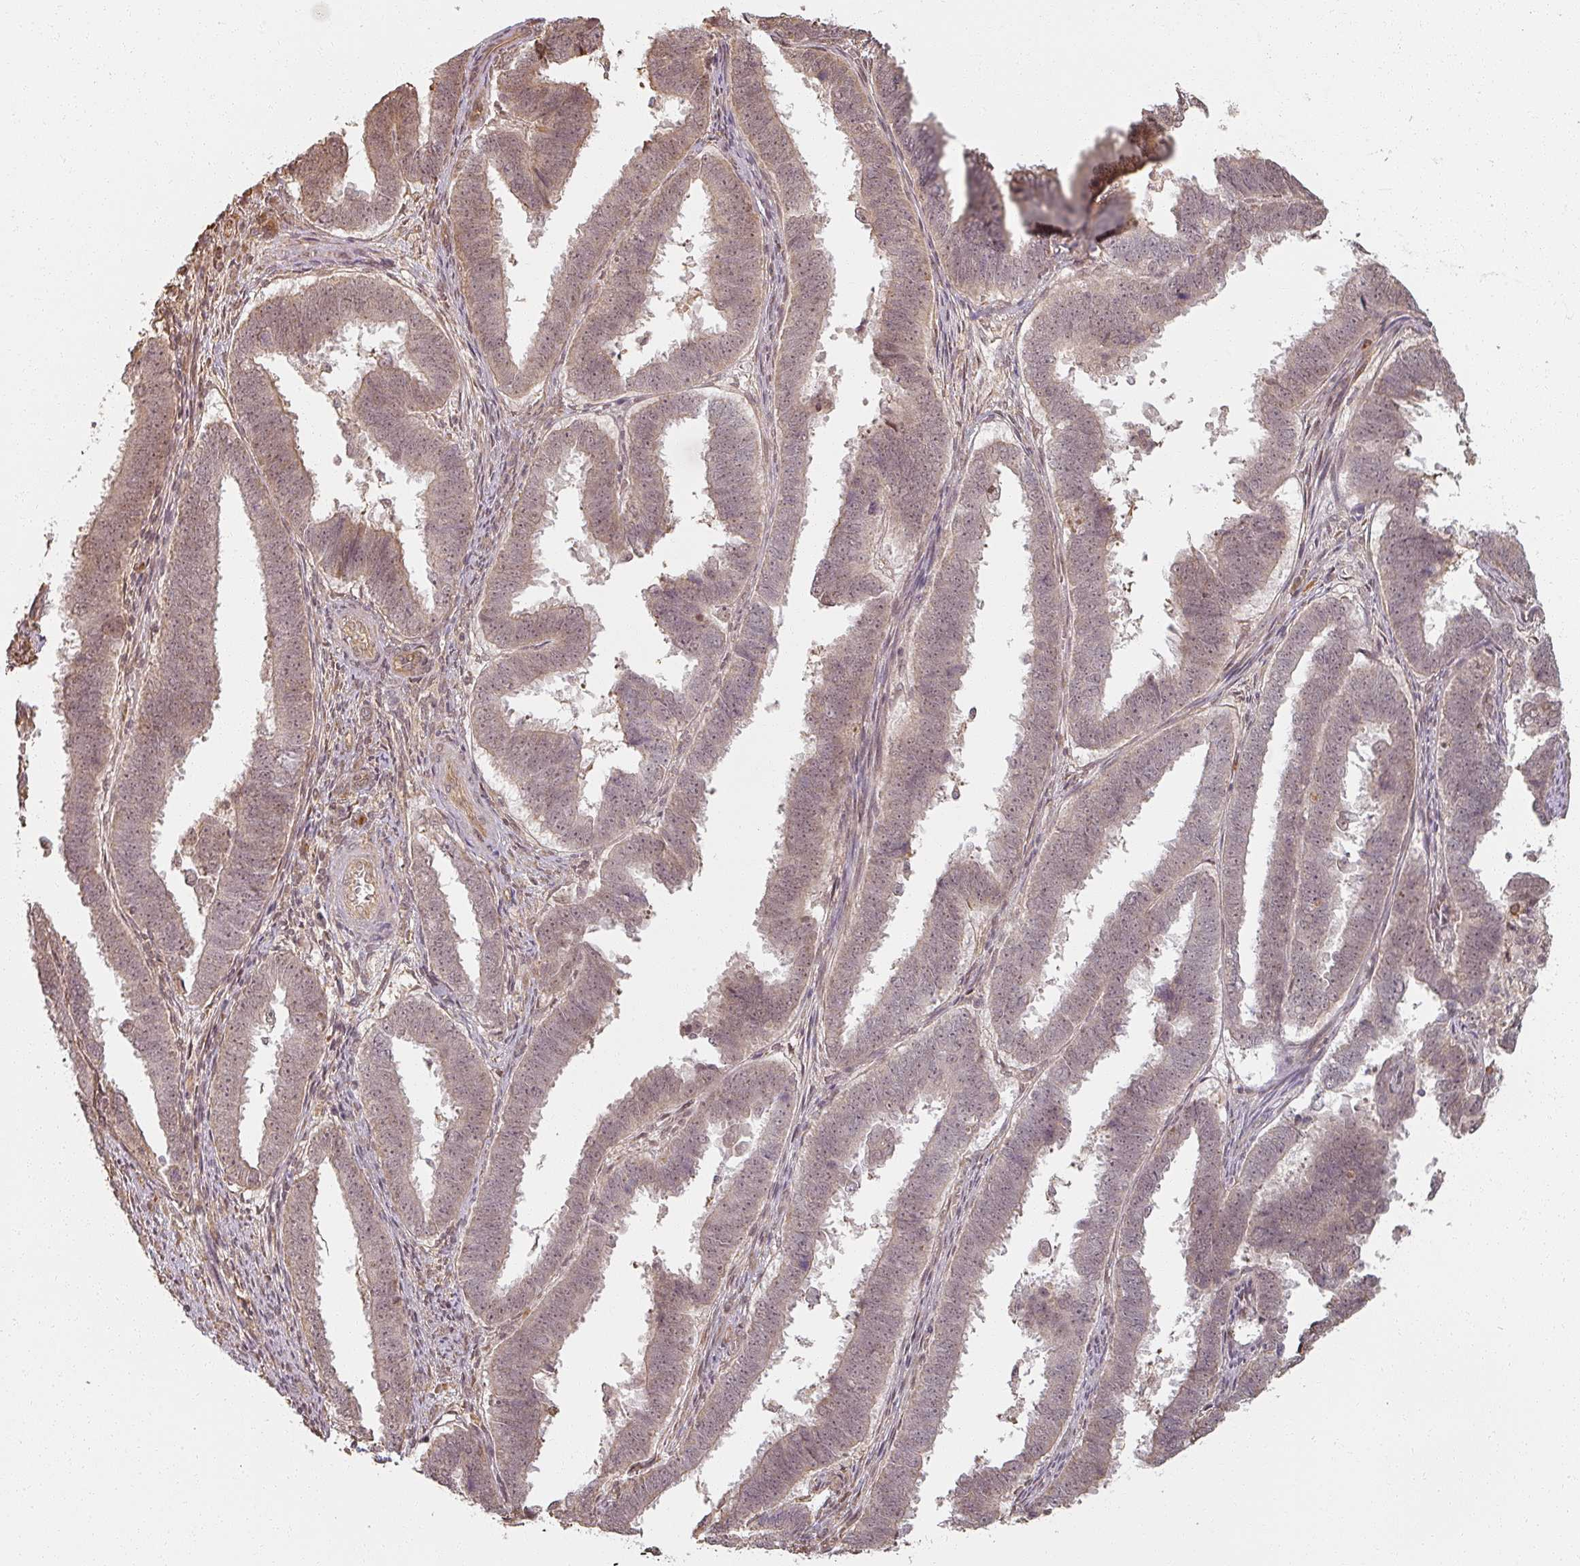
{"staining": {"intensity": "moderate", "quantity": ">75%", "location": "cytoplasmic/membranous,nuclear"}, "tissue": "endometrial cancer", "cell_type": "Tumor cells", "image_type": "cancer", "snomed": [{"axis": "morphology", "description": "Adenocarcinoma, NOS"}, {"axis": "topography", "description": "Endometrium"}], "caption": "Protein expression analysis of human endometrial cancer reveals moderate cytoplasmic/membranous and nuclear positivity in about >75% of tumor cells.", "gene": "MED19", "patient": {"sex": "female", "age": 75}}